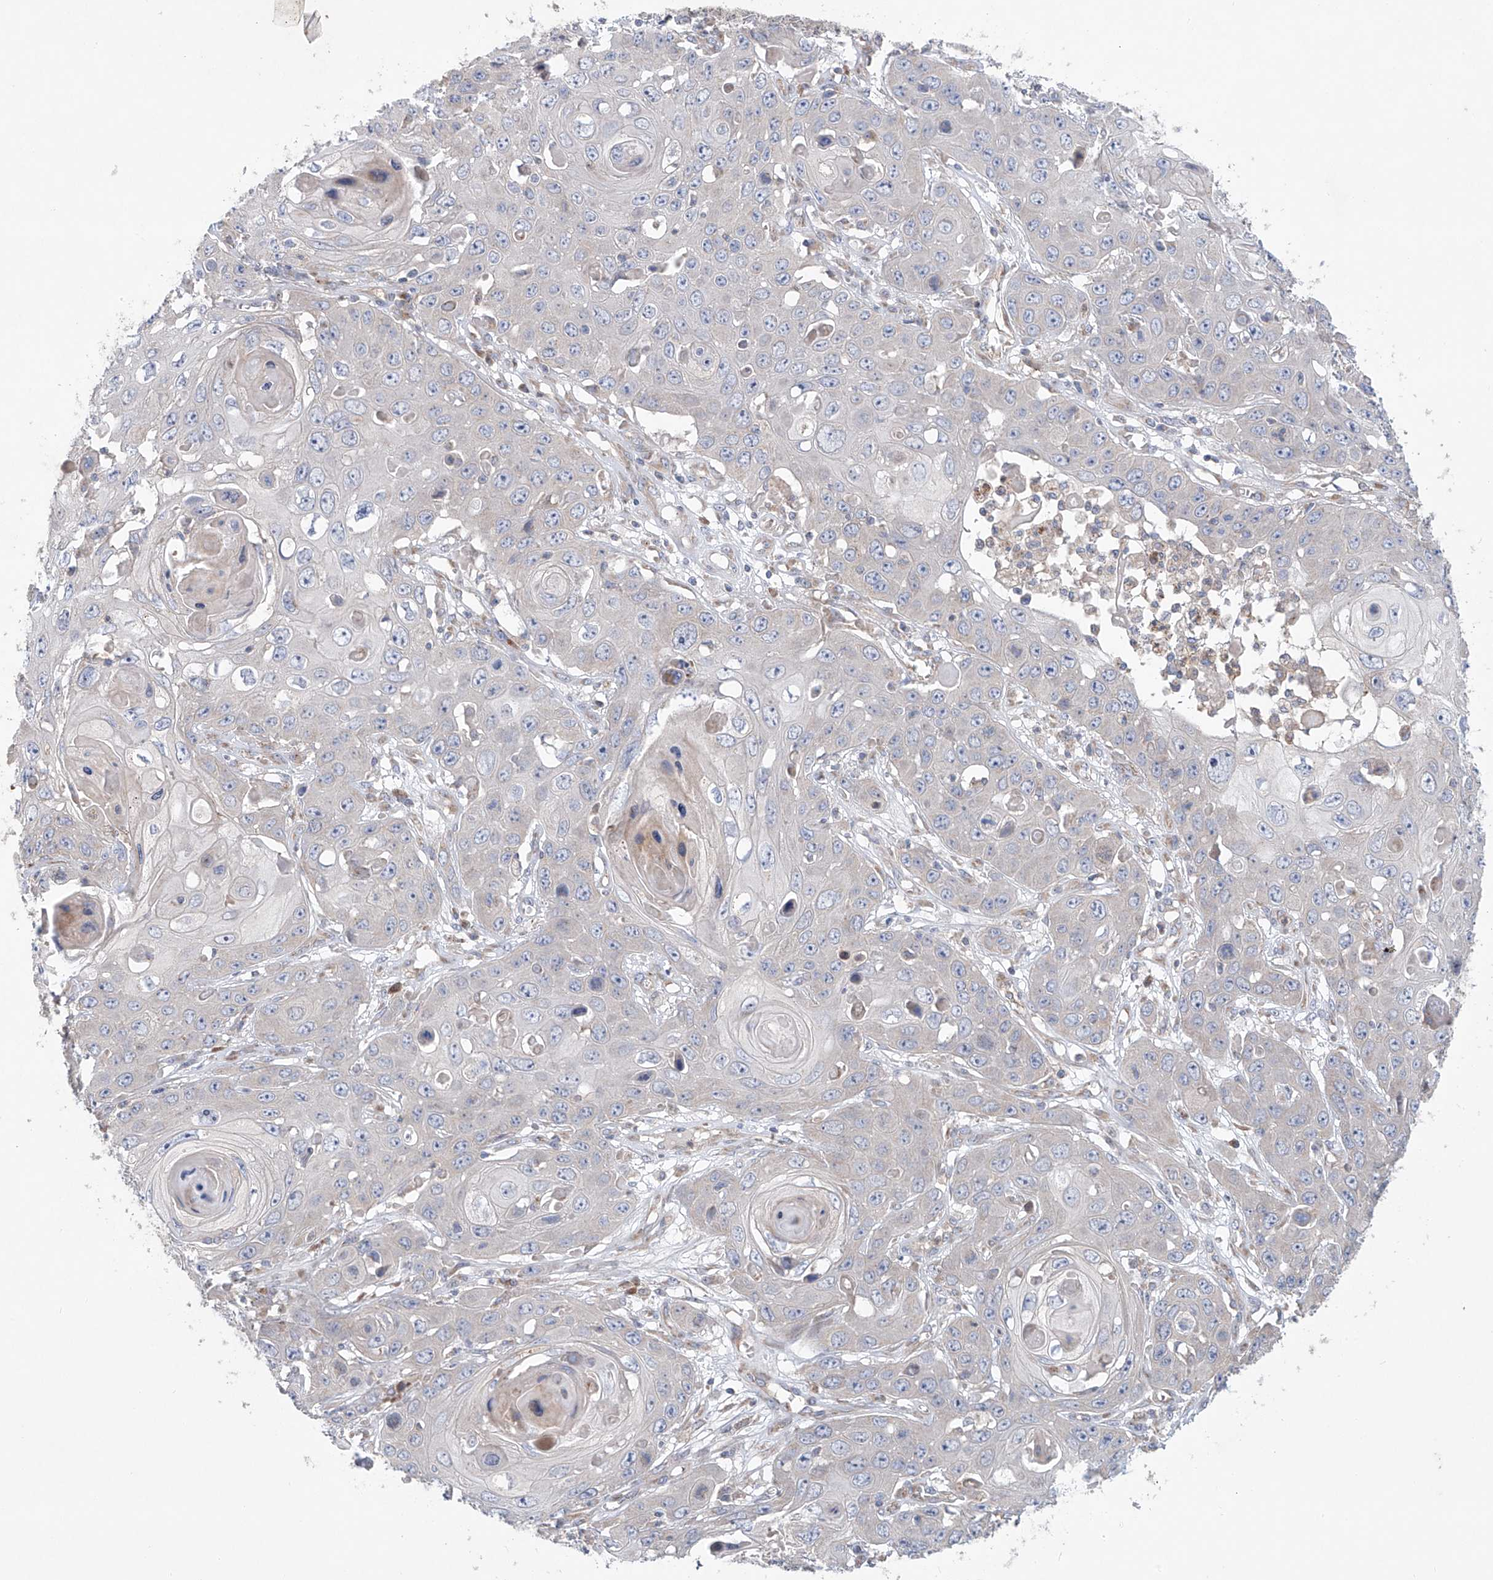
{"staining": {"intensity": "weak", "quantity": "<25%", "location": "cytoplasmic/membranous"}, "tissue": "skin cancer", "cell_type": "Tumor cells", "image_type": "cancer", "snomed": [{"axis": "morphology", "description": "Squamous cell carcinoma, NOS"}, {"axis": "topography", "description": "Skin"}], "caption": "High power microscopy photomicrograph of an immunohistochemistry (IHC) photomicrograph of skin cancer (squamous cell carcinoma), revealing no significant expression in tumor cells. Nuclei are stained in blue.", "gene": "KLC4", "patient": {"sex": "male", "age": 55}}